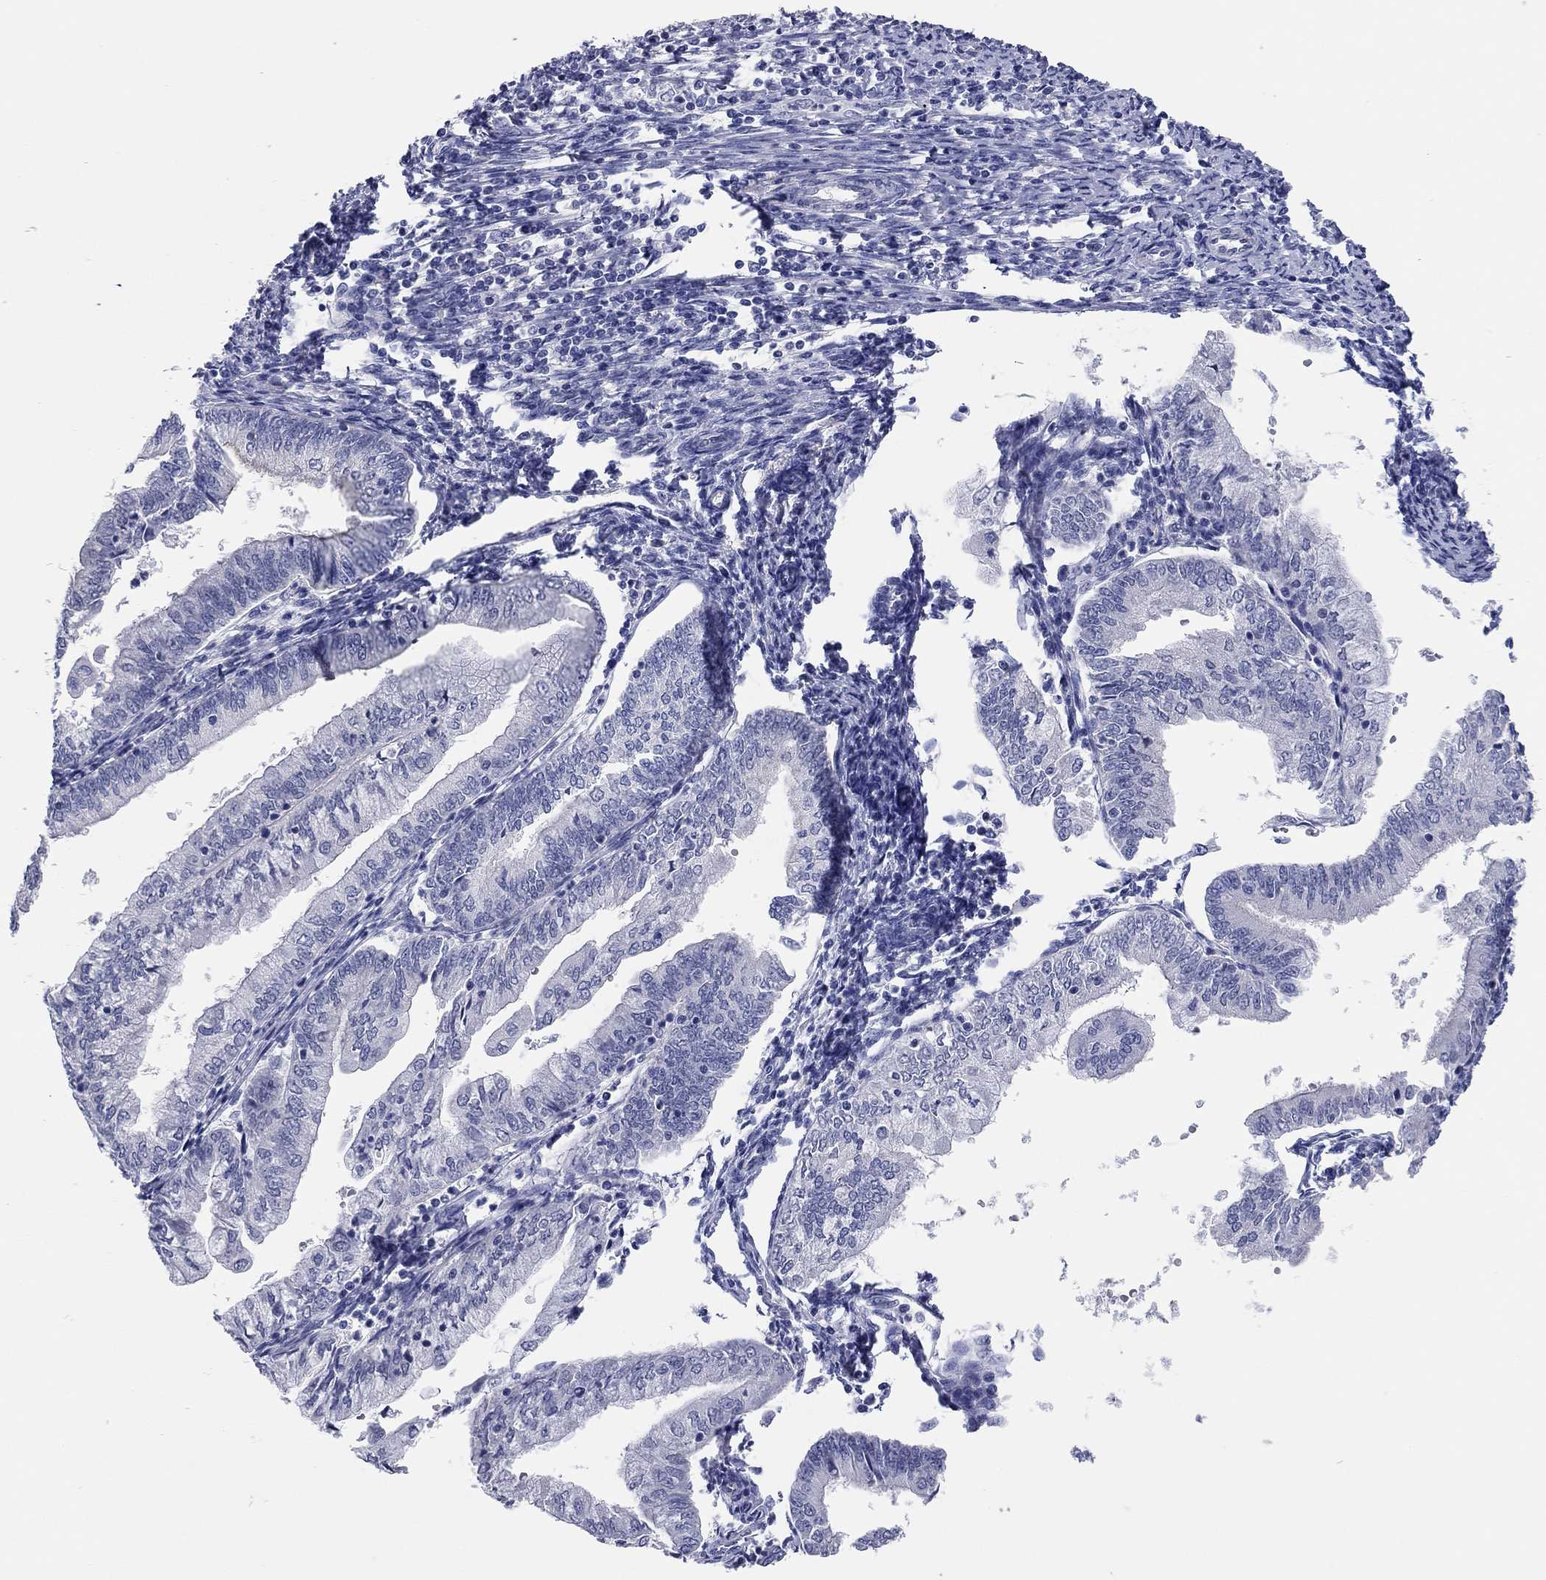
{"staining": {"intensity": "negative", "quantity": "none", "location": "none"}, "tissue": "endometrial cancer", "cell_type": "Tumor cells", "image_type": "cancer", "snomed": [{"axis": "morphology", "description": "Adenocarcinoma, NOS"}, {"axis": "topography", "description": "Endometrium"}], "caption": "High power microscopy micrograph of an IHC image of adenocarcinoma (endometrial), revealing no significant positivity in tumor cells.", "gene": "TMEM221", "patient": {"sex": "female", "age": 55}}